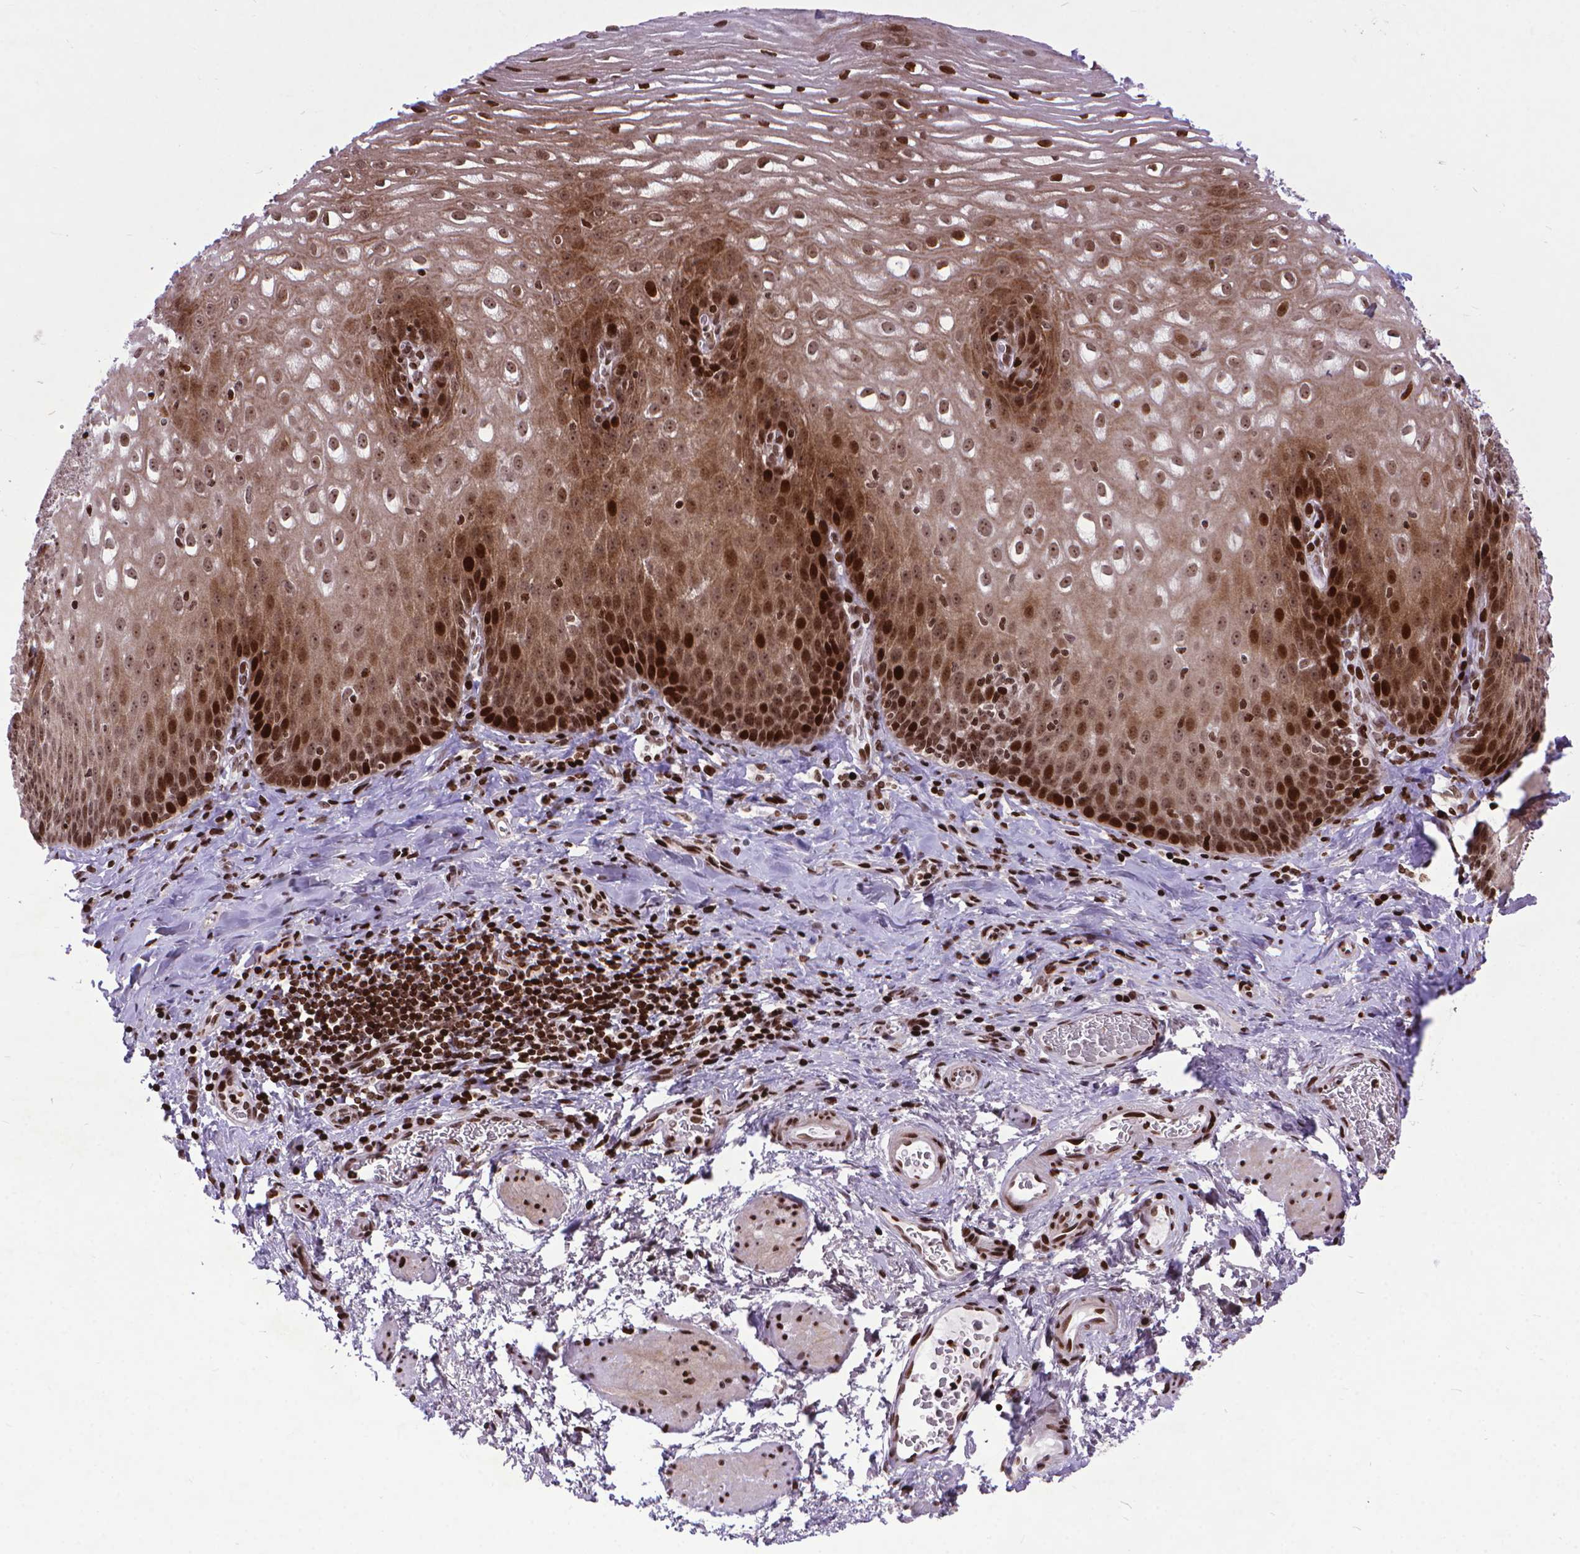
{"staining": {"intensity": "strong", "quantity": ">75%", "location": "cytoplasmic/membranous,nuclear"}, "tissue": "esophagus", "cell_type": "Squamous epithelial cells", "image_type": "normal", "snomed": [{"axis": "morphology", "description": "Normal tissue, NOS"}, {"axis": "topography", "description": "Esophagus"}], "caption": "Immunohistochemical staining of normal human esophagus shows strong cytoplasmic/membranous,nuclear protein staining in about >75% of squamous epithelial cells. (DAB IHC with brightfield microscopy, high magnification).", "gene": "AMER1", "patient": {"sex": "male", "age": 68}}